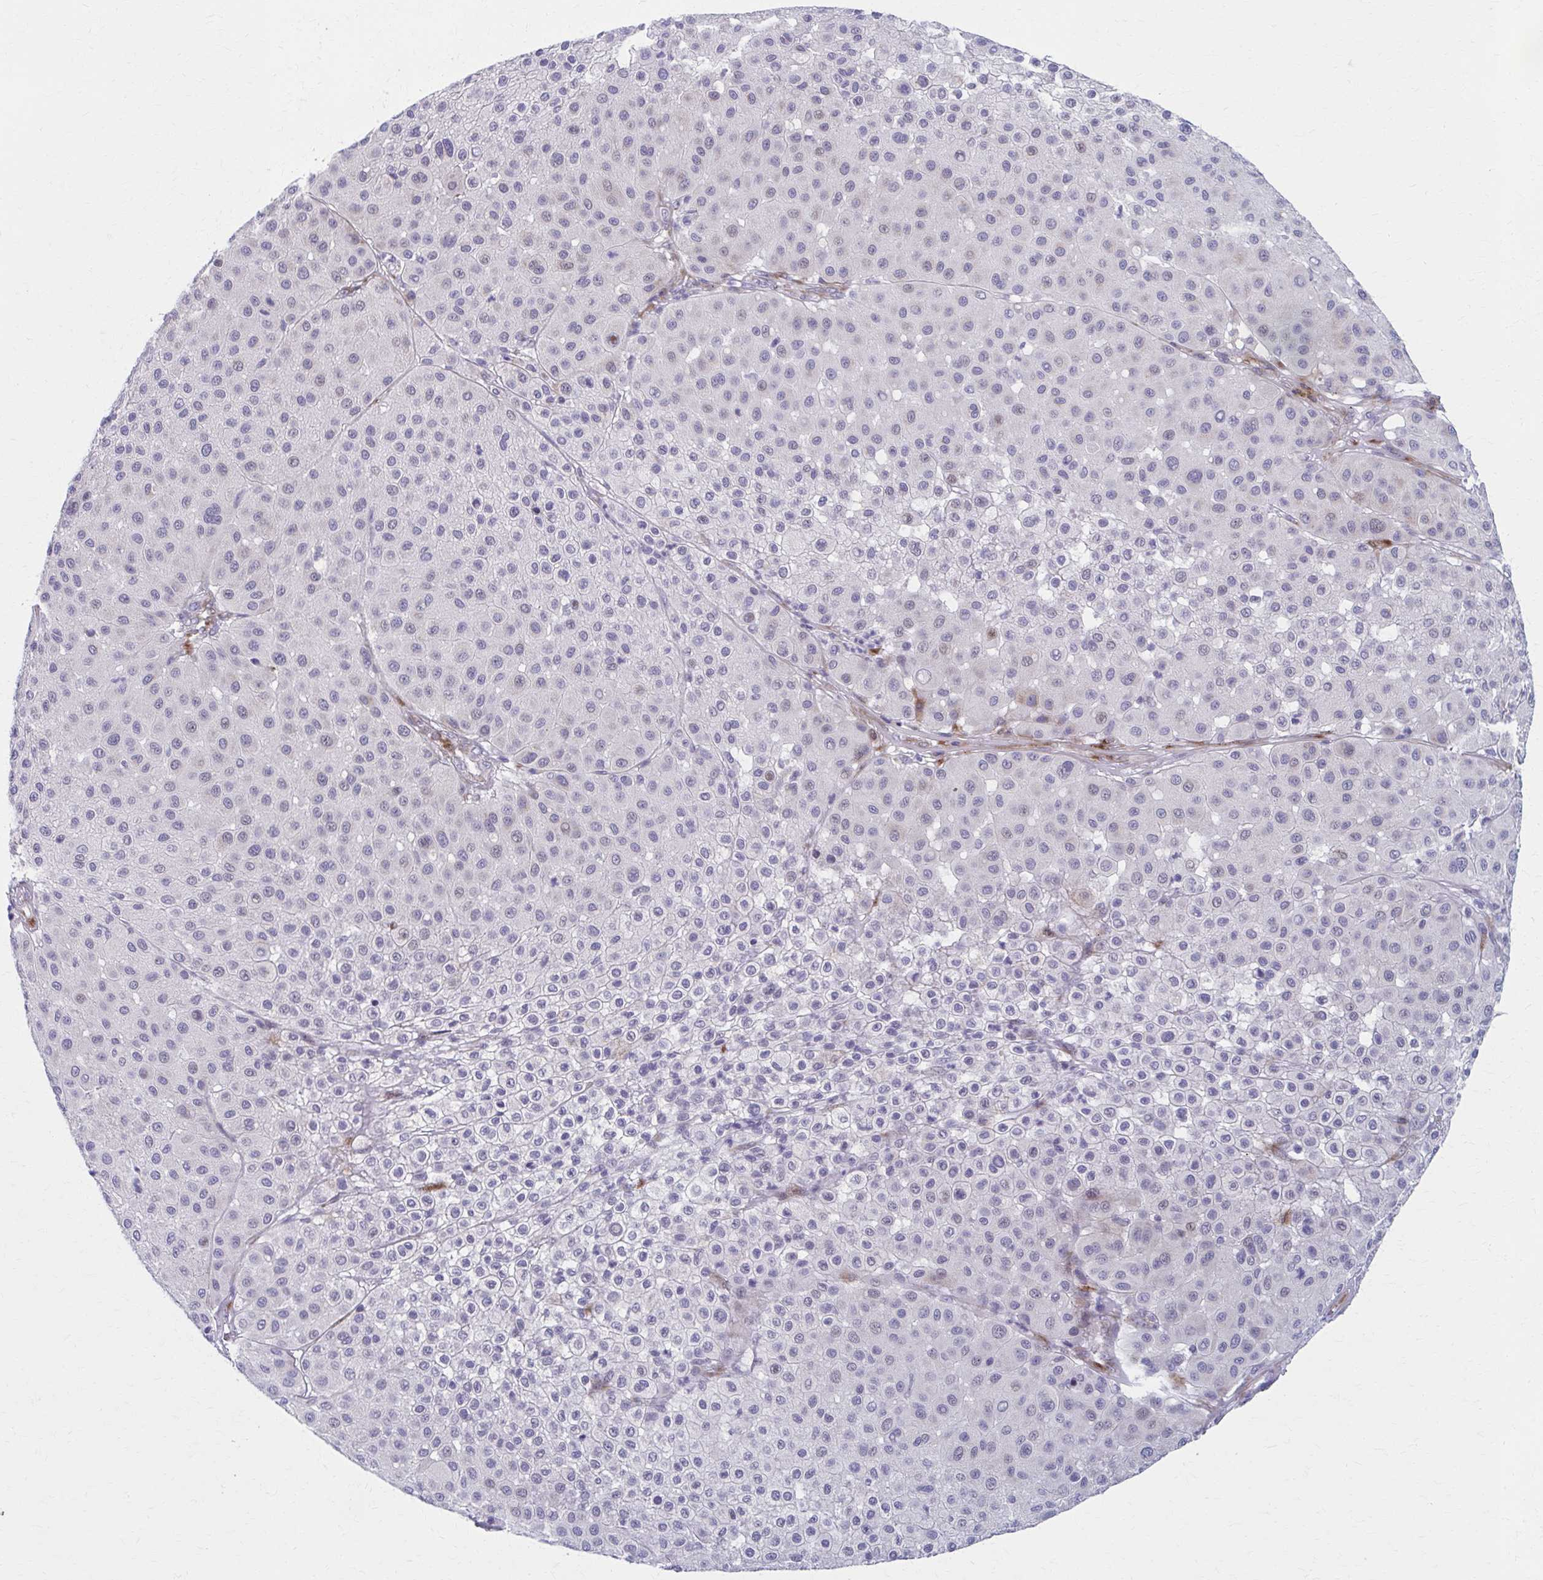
{"staining": {"intensity": "negative", "quantity": "none", "location": "none"}, "tissue": "melanoma", "cell_type": "Tumor cells", "image_type": "cancer", "snomed": [{"axis": "morphology", "description": "Malignant melanoma, Metastatic site"}, {"axis": "topography", "description": "Smooth muscle"}], "caption": "Tumor cells show no significant protein staining in melanoma.", "gene": "OLFM2", "patient": {"sex": "male", "age": 41}}